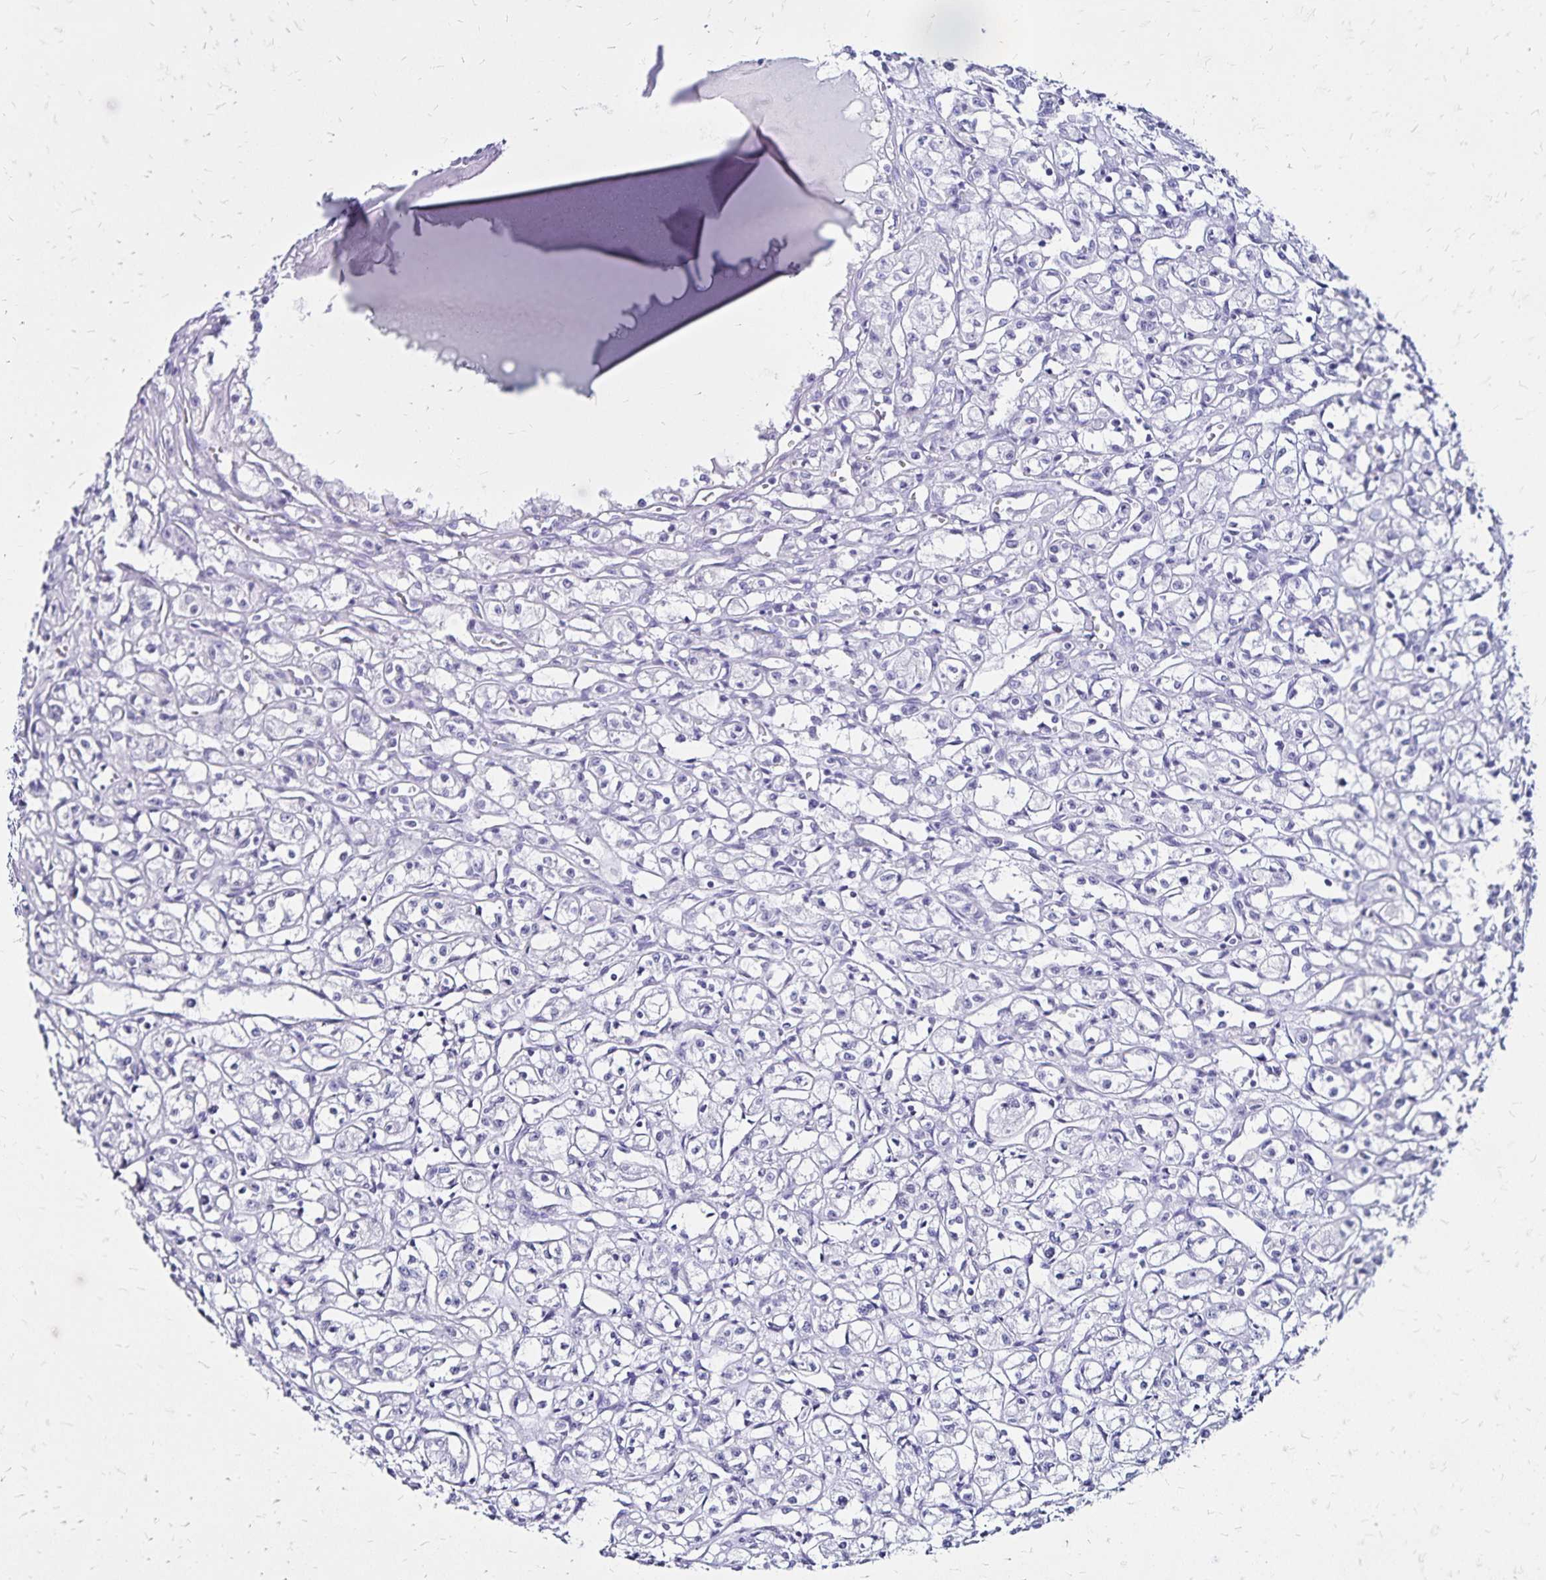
{"staining": {"intensity": "negative", "quantity": "none", "location": "none"}, "tissue": "renal cancer", "cell_type": "Tumor cells", "image_type": "cancer", "snomed": [{"axis": "morphology", "description": "Adenocarcinoma, NOS"}, {"axis": "topography", "description": "Kidney"}], "caption": "Protein analysis of renal cancer displays no significant expression in tumor cells.", "gene": "LIN28B", "patient": {"sex": "male", "age": 56}}